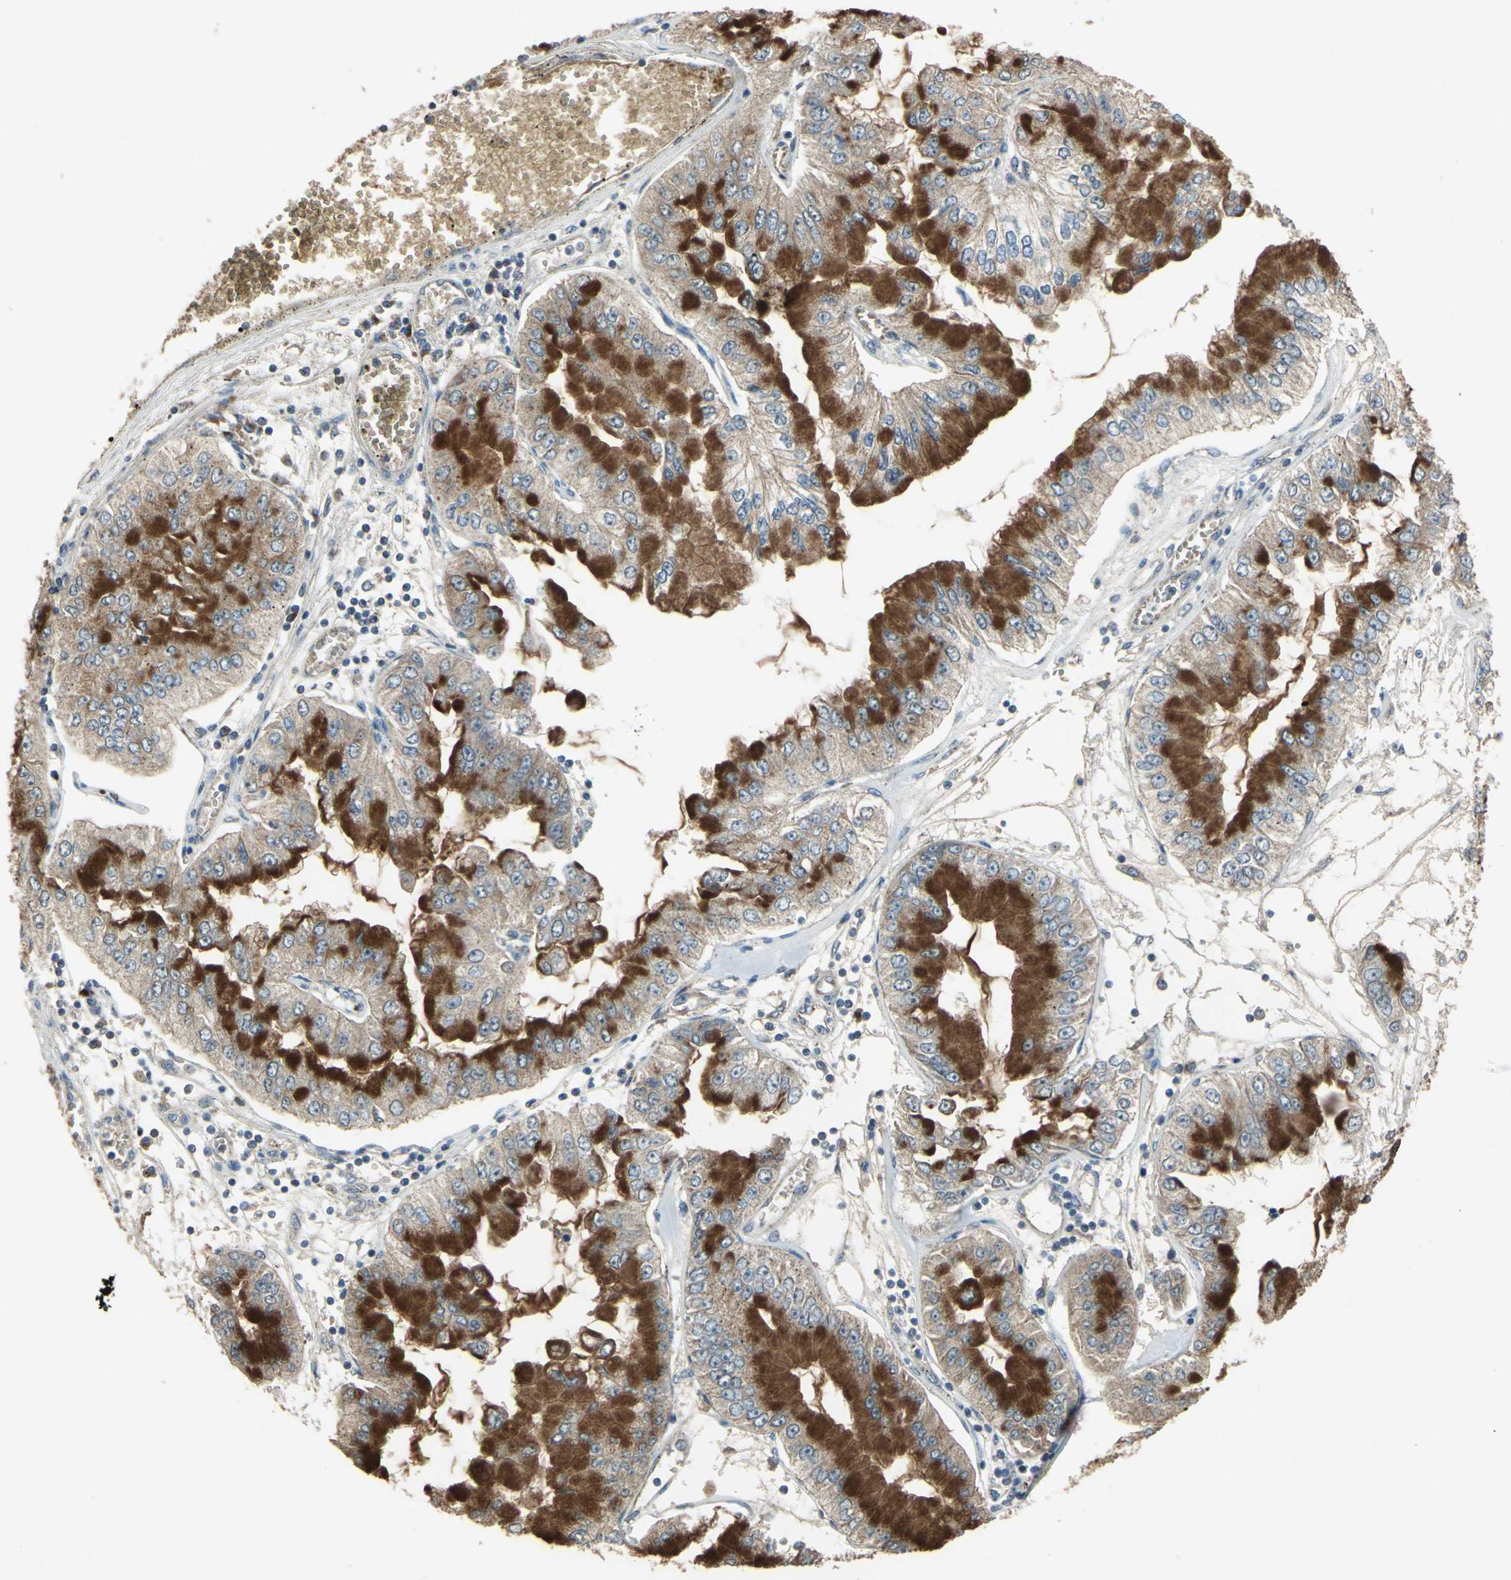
{"staining": {"intensity": "strong", "quantity": ">75%", "location": "cytoplasmic/membranous"}, "tissue": "liver cancer", "cell_type": "Tumor cells", "image_type": "cancer", "snomed": [{"axis": "morphology", "description": "Cholangiocarcinoma"}, {"axis": "topography", "description": "Liver"}], "caption": "A high-resolution image shows immunohistochemistry staining of liver cancer (cholangiocarcinoma), which demonstrates strong cytoplasmic/membranous staining in approximately >75% of tumor cells. Immunohistochemistry (ihc) stains the protein in brown and the nuclei are stained blue.", "gene": "POLRMT", "patient": {"sex": "female", "age": 79}}